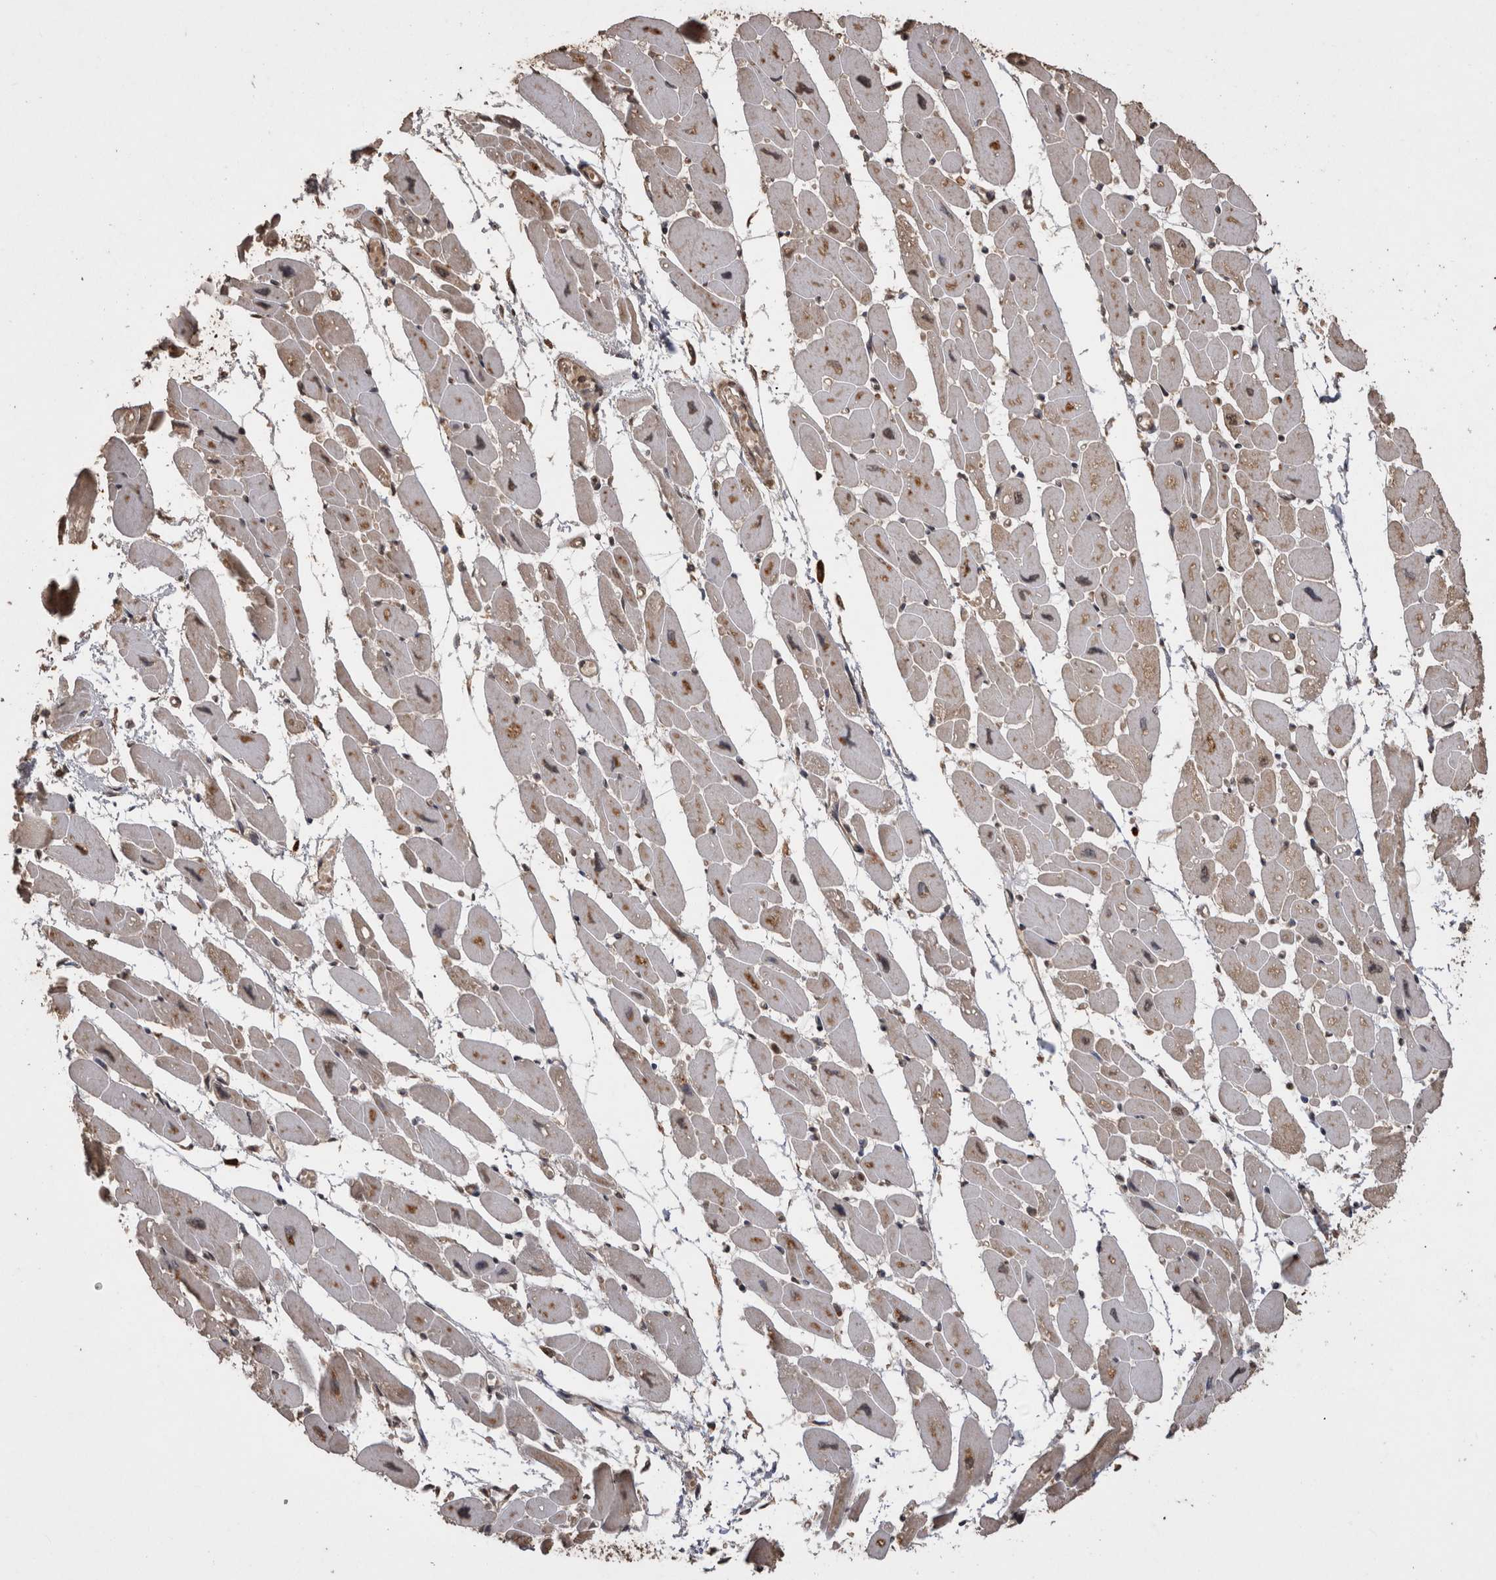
{"staining": {"intensity": "moderate", "quantity": ">75%", "location": "cytoplasmic/membranous"}, "tissue": "heart muscle", "cell_type": "Cardiomyocytes", "image_type": "normal", "snomed": [{"axis": "morphology", "description": "Normal tissue, NOS"}, {"axis": "topography", "description": "Heart"}], "caption": "Protein analysis of normal heart muscle exhibits moderate cytoplasmic/membranous expression in approximately >75% of cardiomyocytes. (DAB IHC with brightfield microscopy, high magnification).", "gene": "SOCS5", "patient": {"sex": "female", "age": 54}}